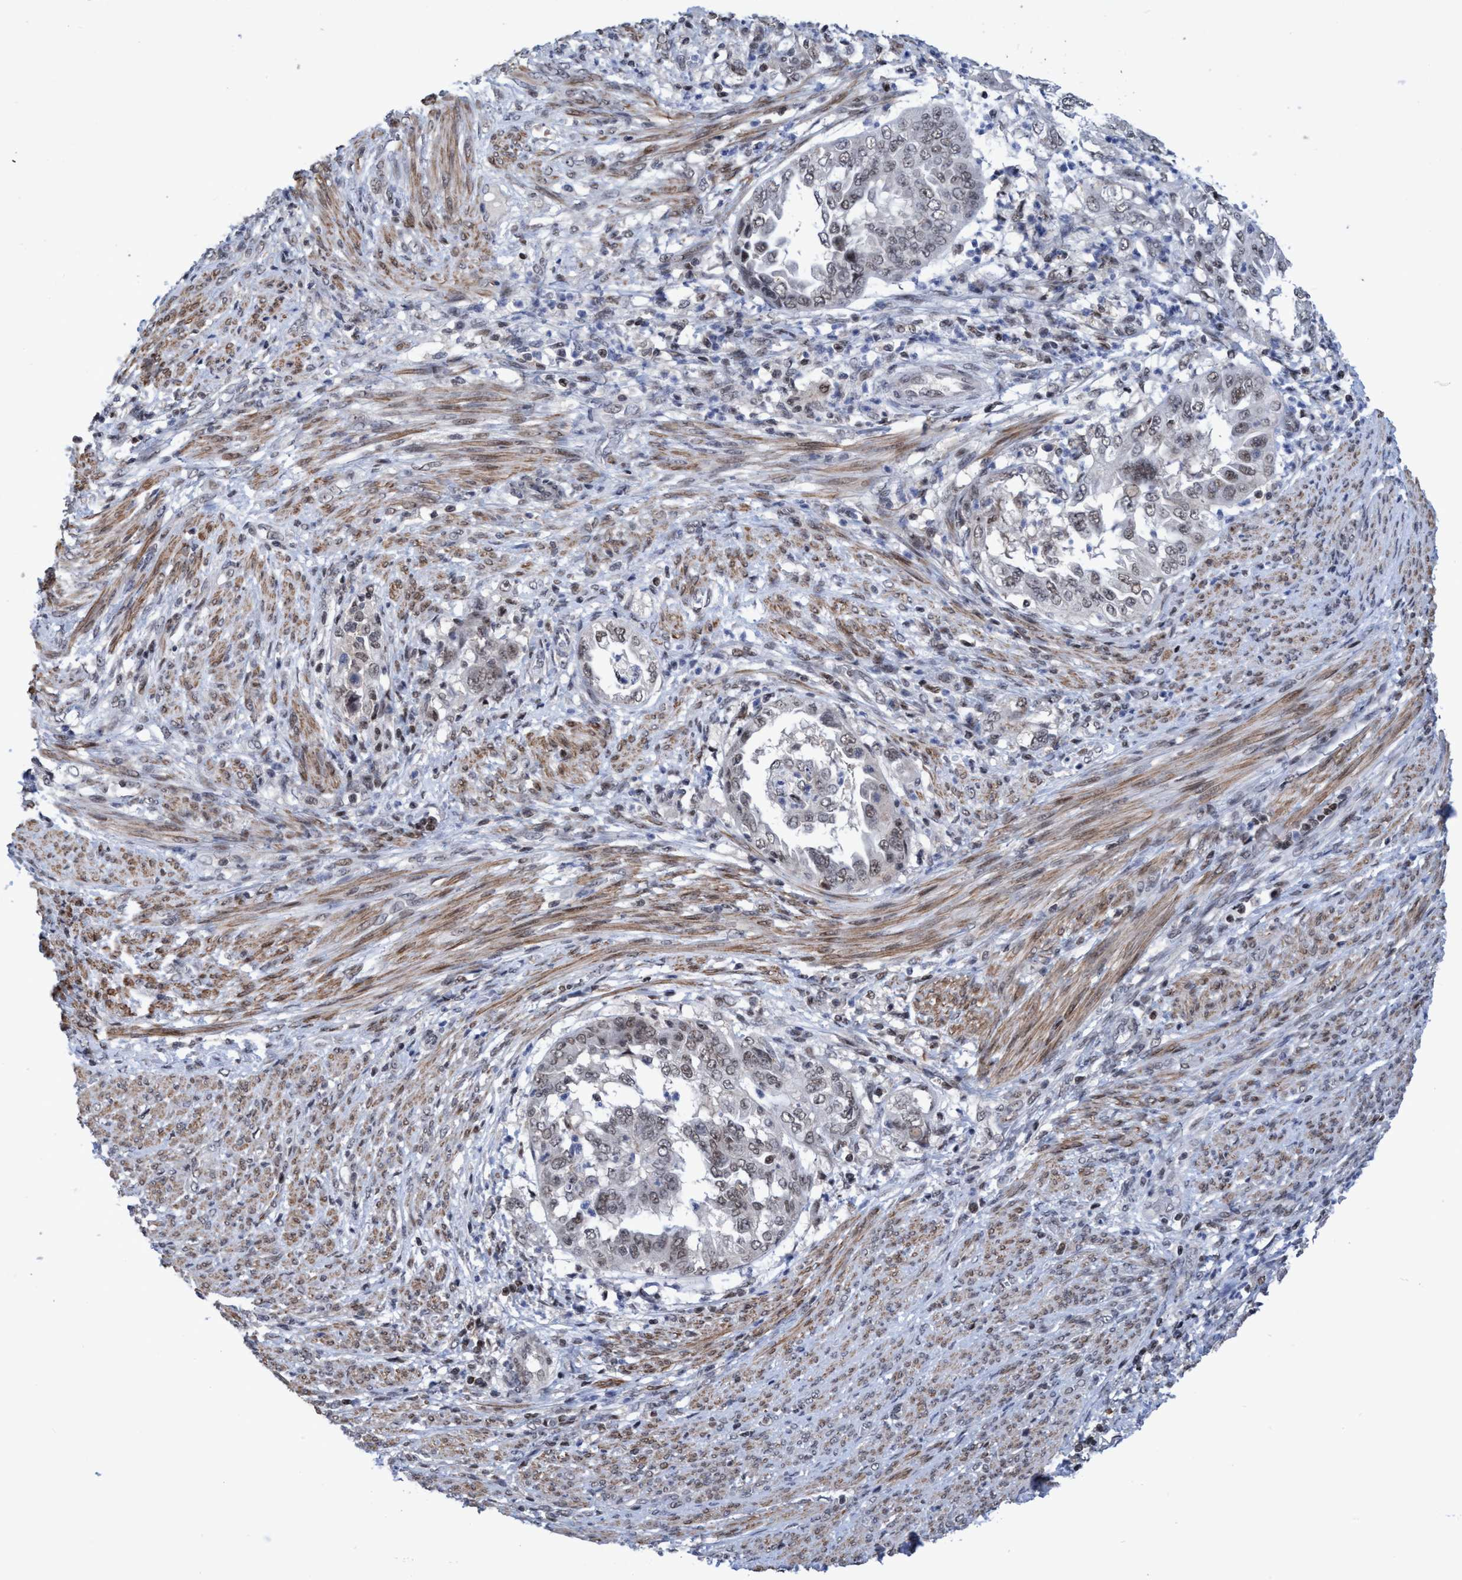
{"staining": {"intensity": "weak", "quantity": "<25%", "location": "nuclear"}, "tissue": "endometrial cancer", "cell_type": "Tumor cells", "image_type": "cancer", "snomed": [{"axis": "morphology", "description": "Adenocarcinoma, NOS"}, {"axis": "topography", "description": "Endometrium"}], "caption": "Histopathology image shows no significant protein staining in tumor cells of endometrial adenocarcinoma.", "gene": "C9orf78", "patient": {"sex": "female", "age": 85}}